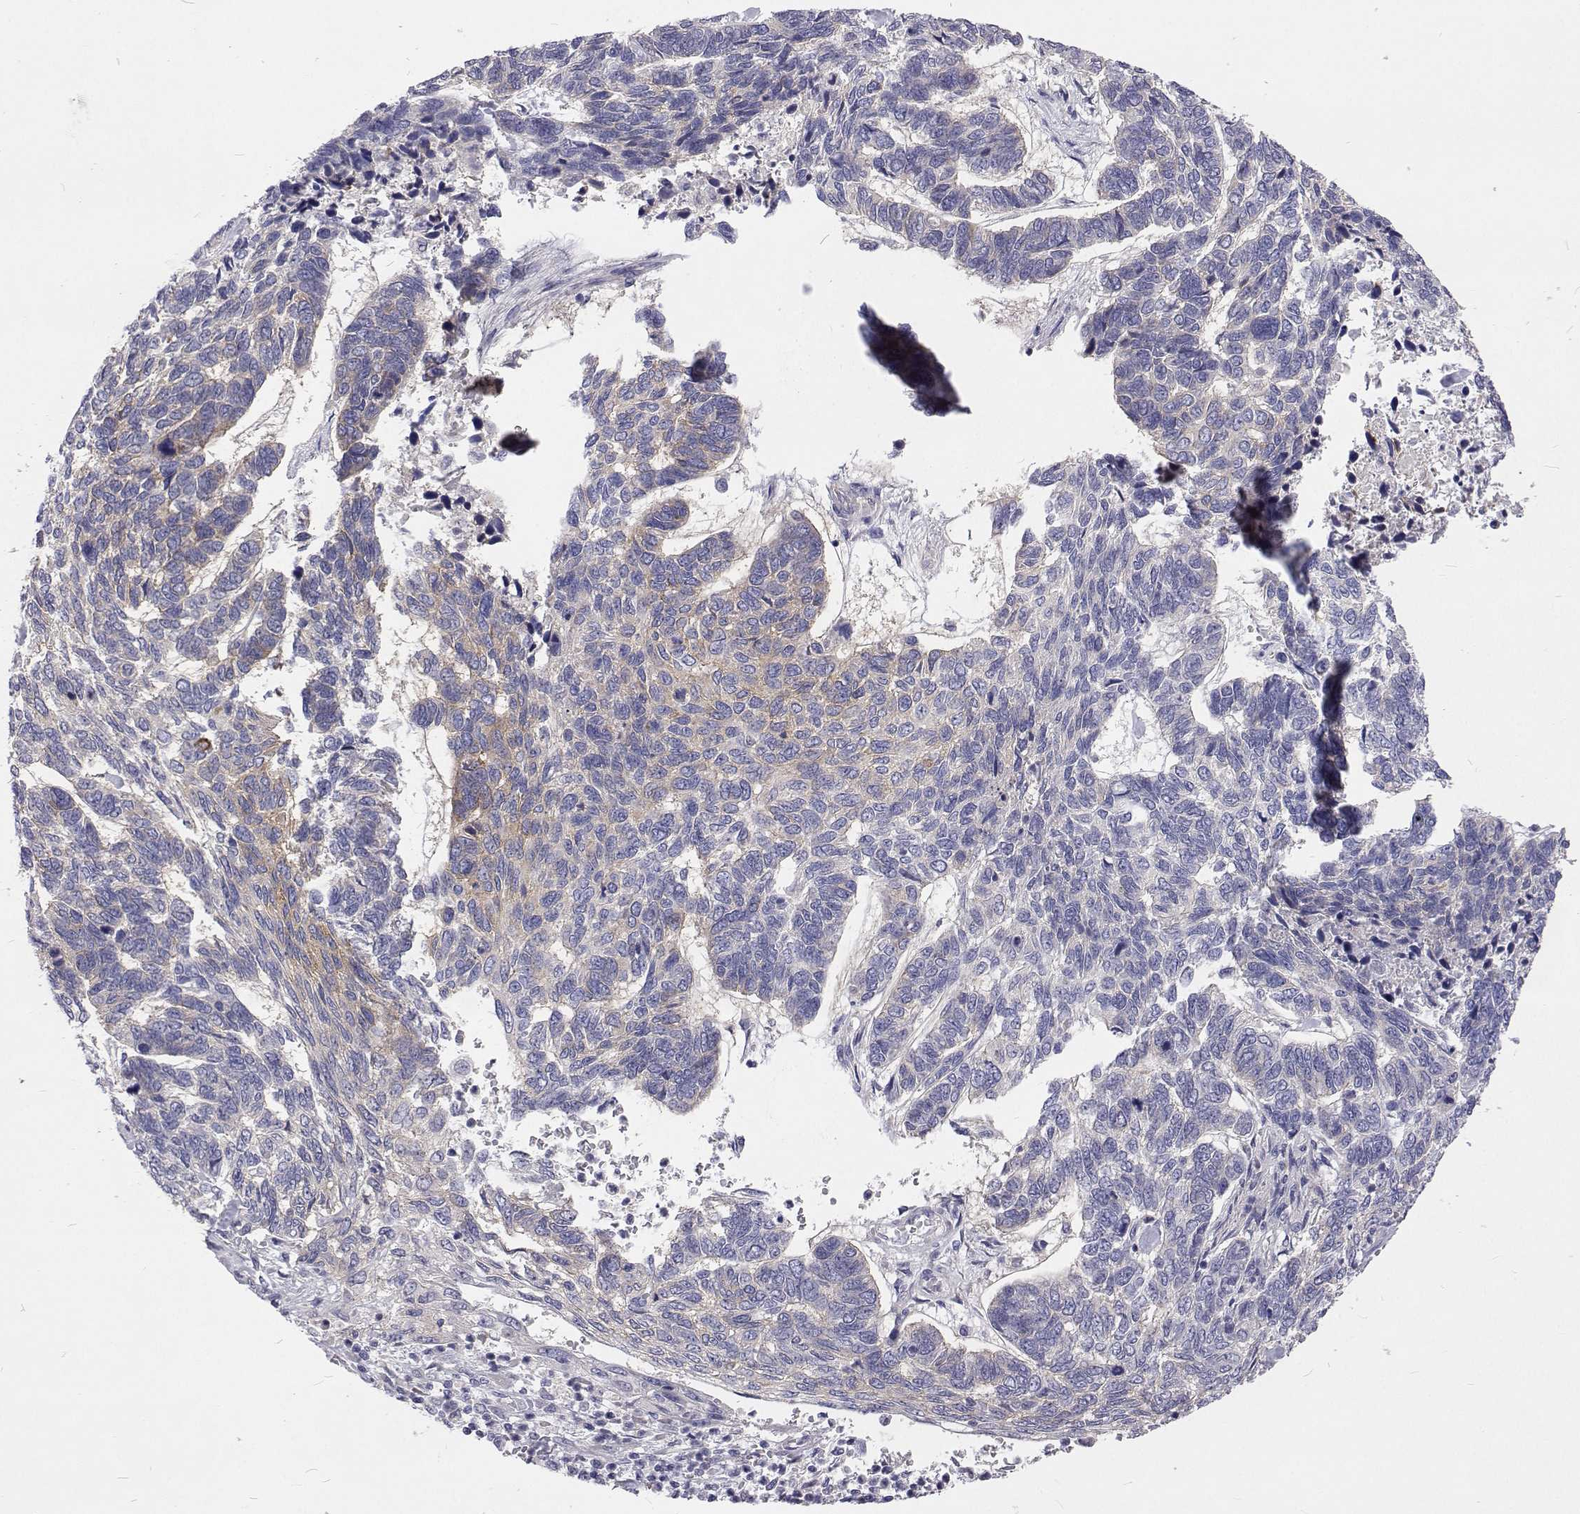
{"staining": {"intensity": "negative", "quantity": "none", "location": "none"}, "tissue": "skin cancer", "cell_type": "Tumor cells", "image_type": "cancer", "snomed": [{"axis": "morphology", "description": "Basal cell carcinoma"}, {"axis": "topography", "description": "Skin"}], "caption": "An IHC histopathology image of basal cell carcinoma (skin) is shown. There is no staining in tumor cells of basal cell carcinoma (skin).", "gene": "NPR3", "patient": {"sex": "female", "age": 65}}